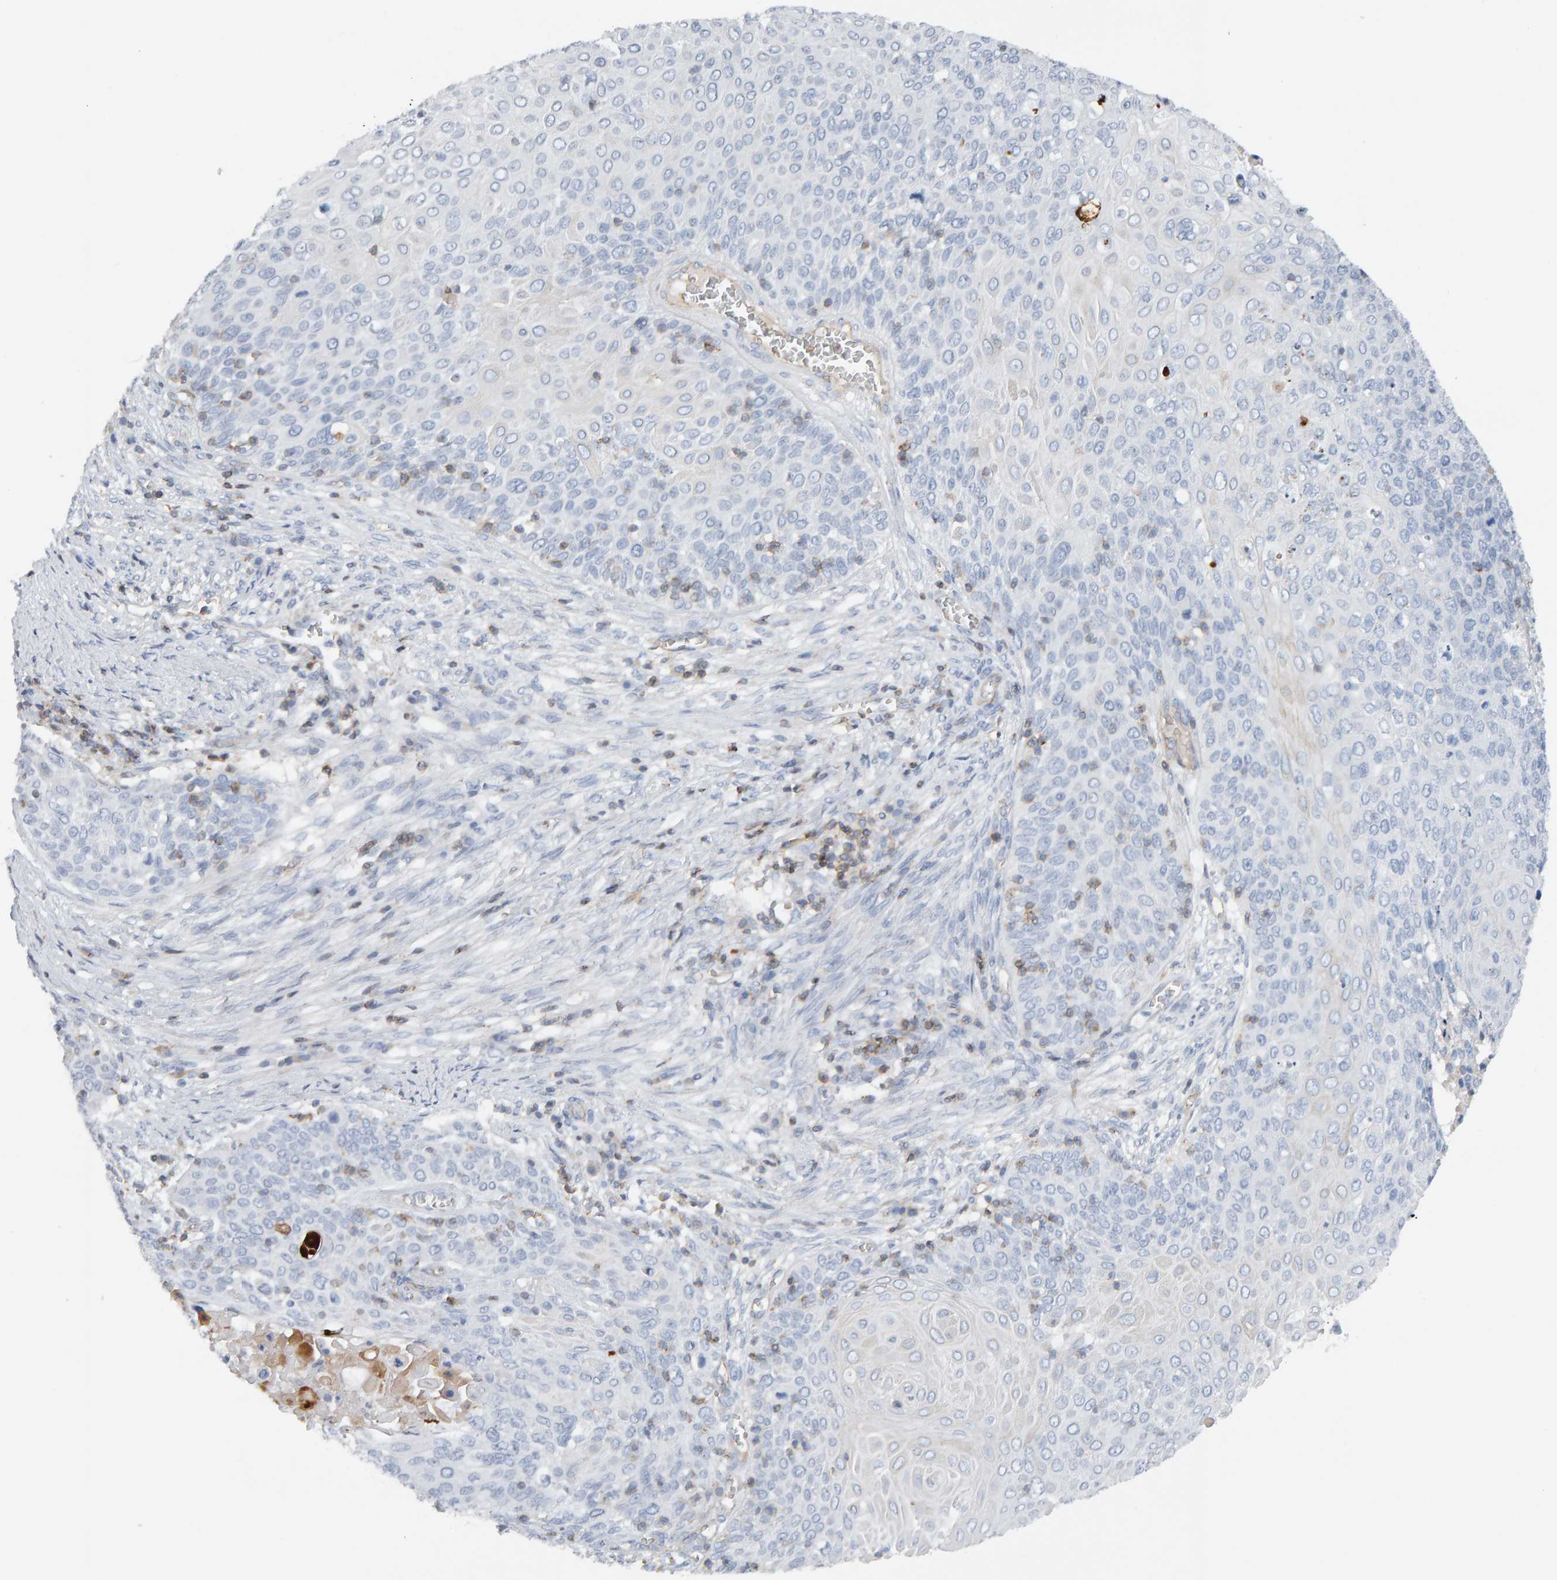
{"staining": {"intensity": "negative", "quantity": "none", "location": "none"}, "tissue": "cervical cancer", "cell_type": "Tumor cells", "image_type": "cancer", "snomed": [{"axis": "morphology", "description": "Squamous cell carcinoma, NOS"}, {"axis": "topography", "description": "Cervix"}], "caption": "Cervical cancer was stained to show a protein in brown. There is no significant positivity in tumor cells. (IHC, brightfield microscopy, high magnification).", "gene": "FYN", "patient": {"sex": "female", "age": 39}}